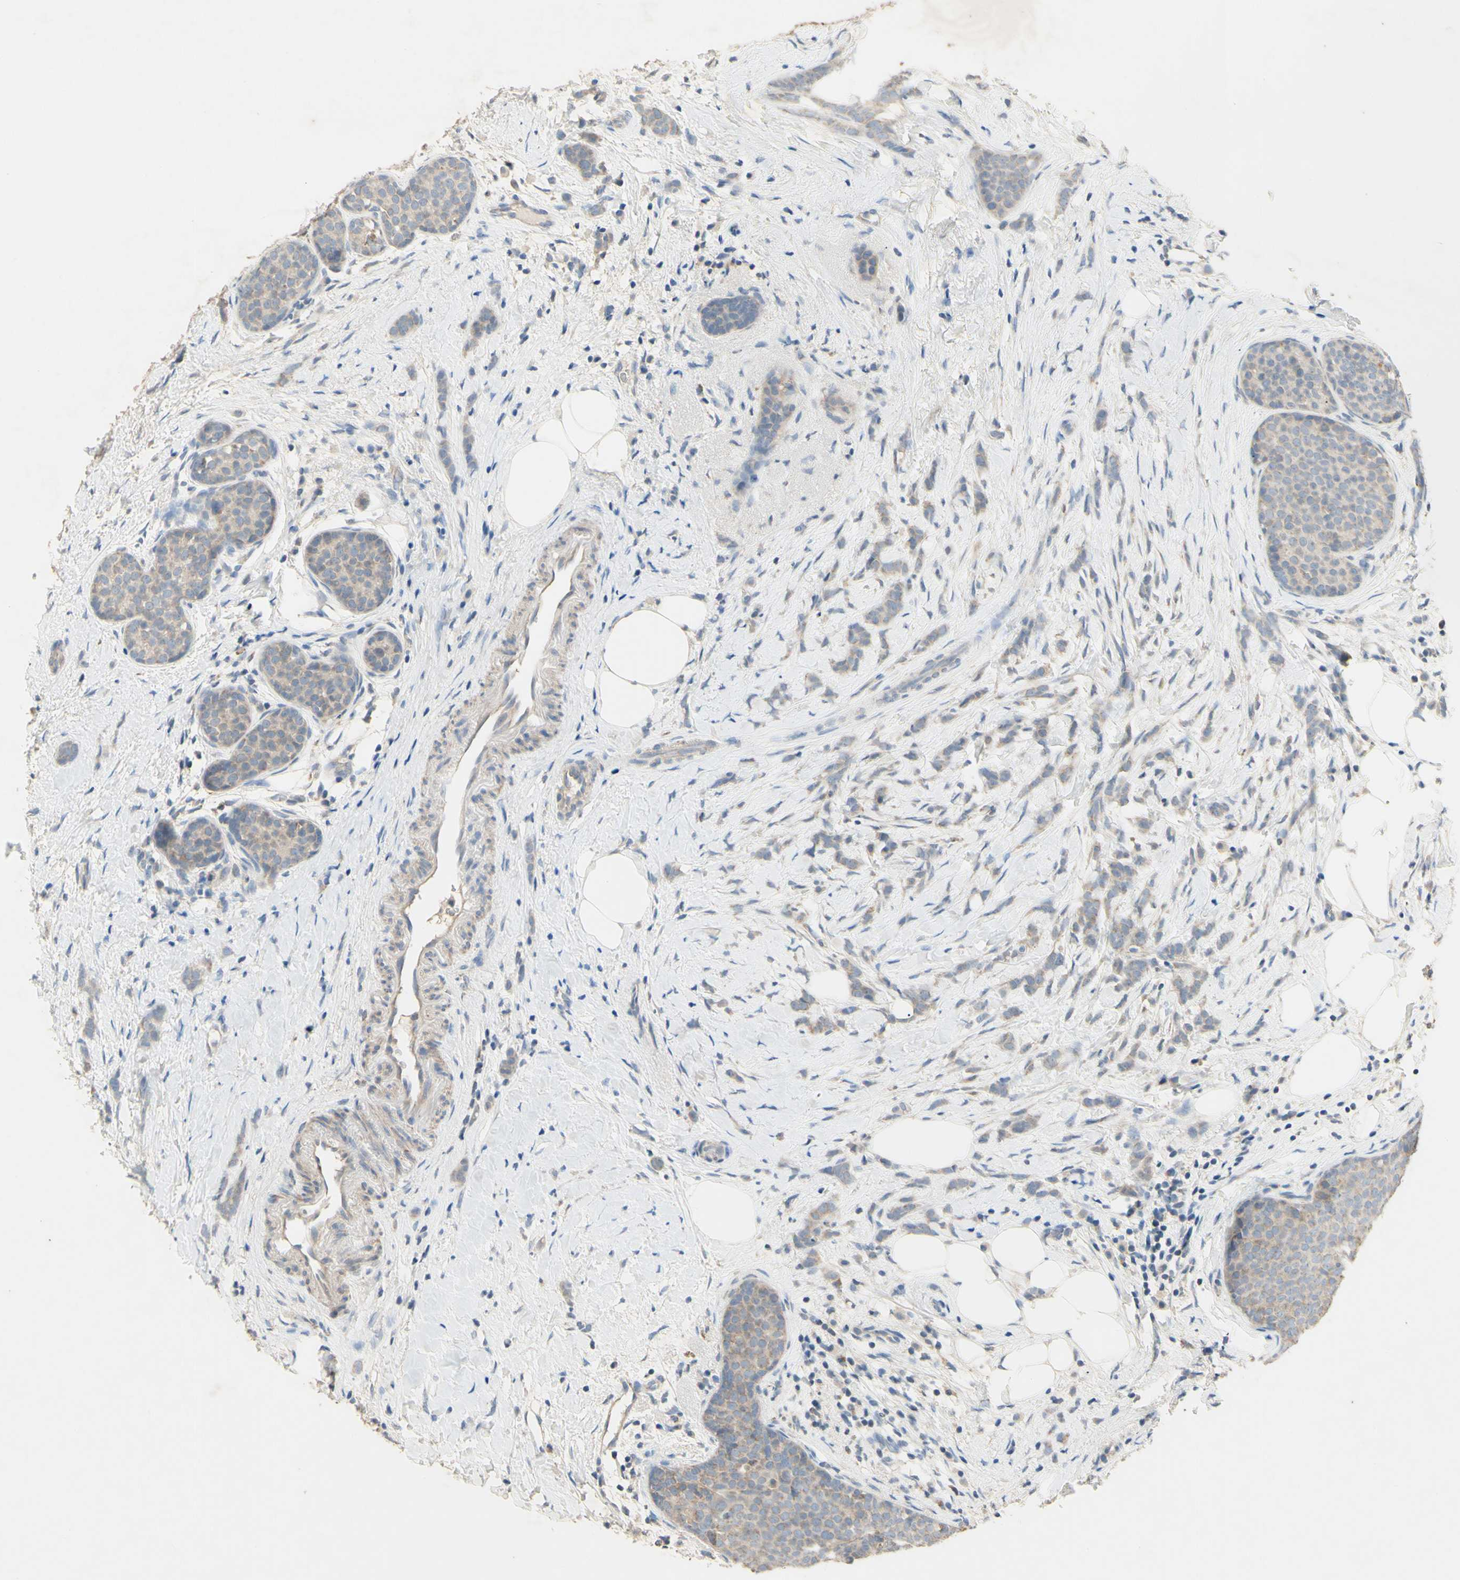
{"staining": {"intensity": "weak", "quantity": "25%-75%", "location": "cytoplasmic/membranous"}, "tissue": "breast cancer", "cell_type": "Tumor cells", "image_type": "cancer", "snomed": [{"axis": "morphology", "description": "Lobular carcinoma, in situ"}, {"axis": "morphology", "description": "Lobular carcinoma"}, {"axis": "topography", "description": "Breast"}], "caption": "Breast lobular carcinoma in situ stained with DAB (3,3'-diaminobenzidine) immunohistochemistry (IHC) displays low levels of weak cytoplasmic/membranous staining in approximately 25%-75% of tumor cells. The staining was performed using DAB (3,3'-diaminobenzidine), with brown indicating positive protein expression. Nuclei are stained blue with hematoxylin.", "gene": "PTGIS", "patient": {"sex": "female", "age": 41}}